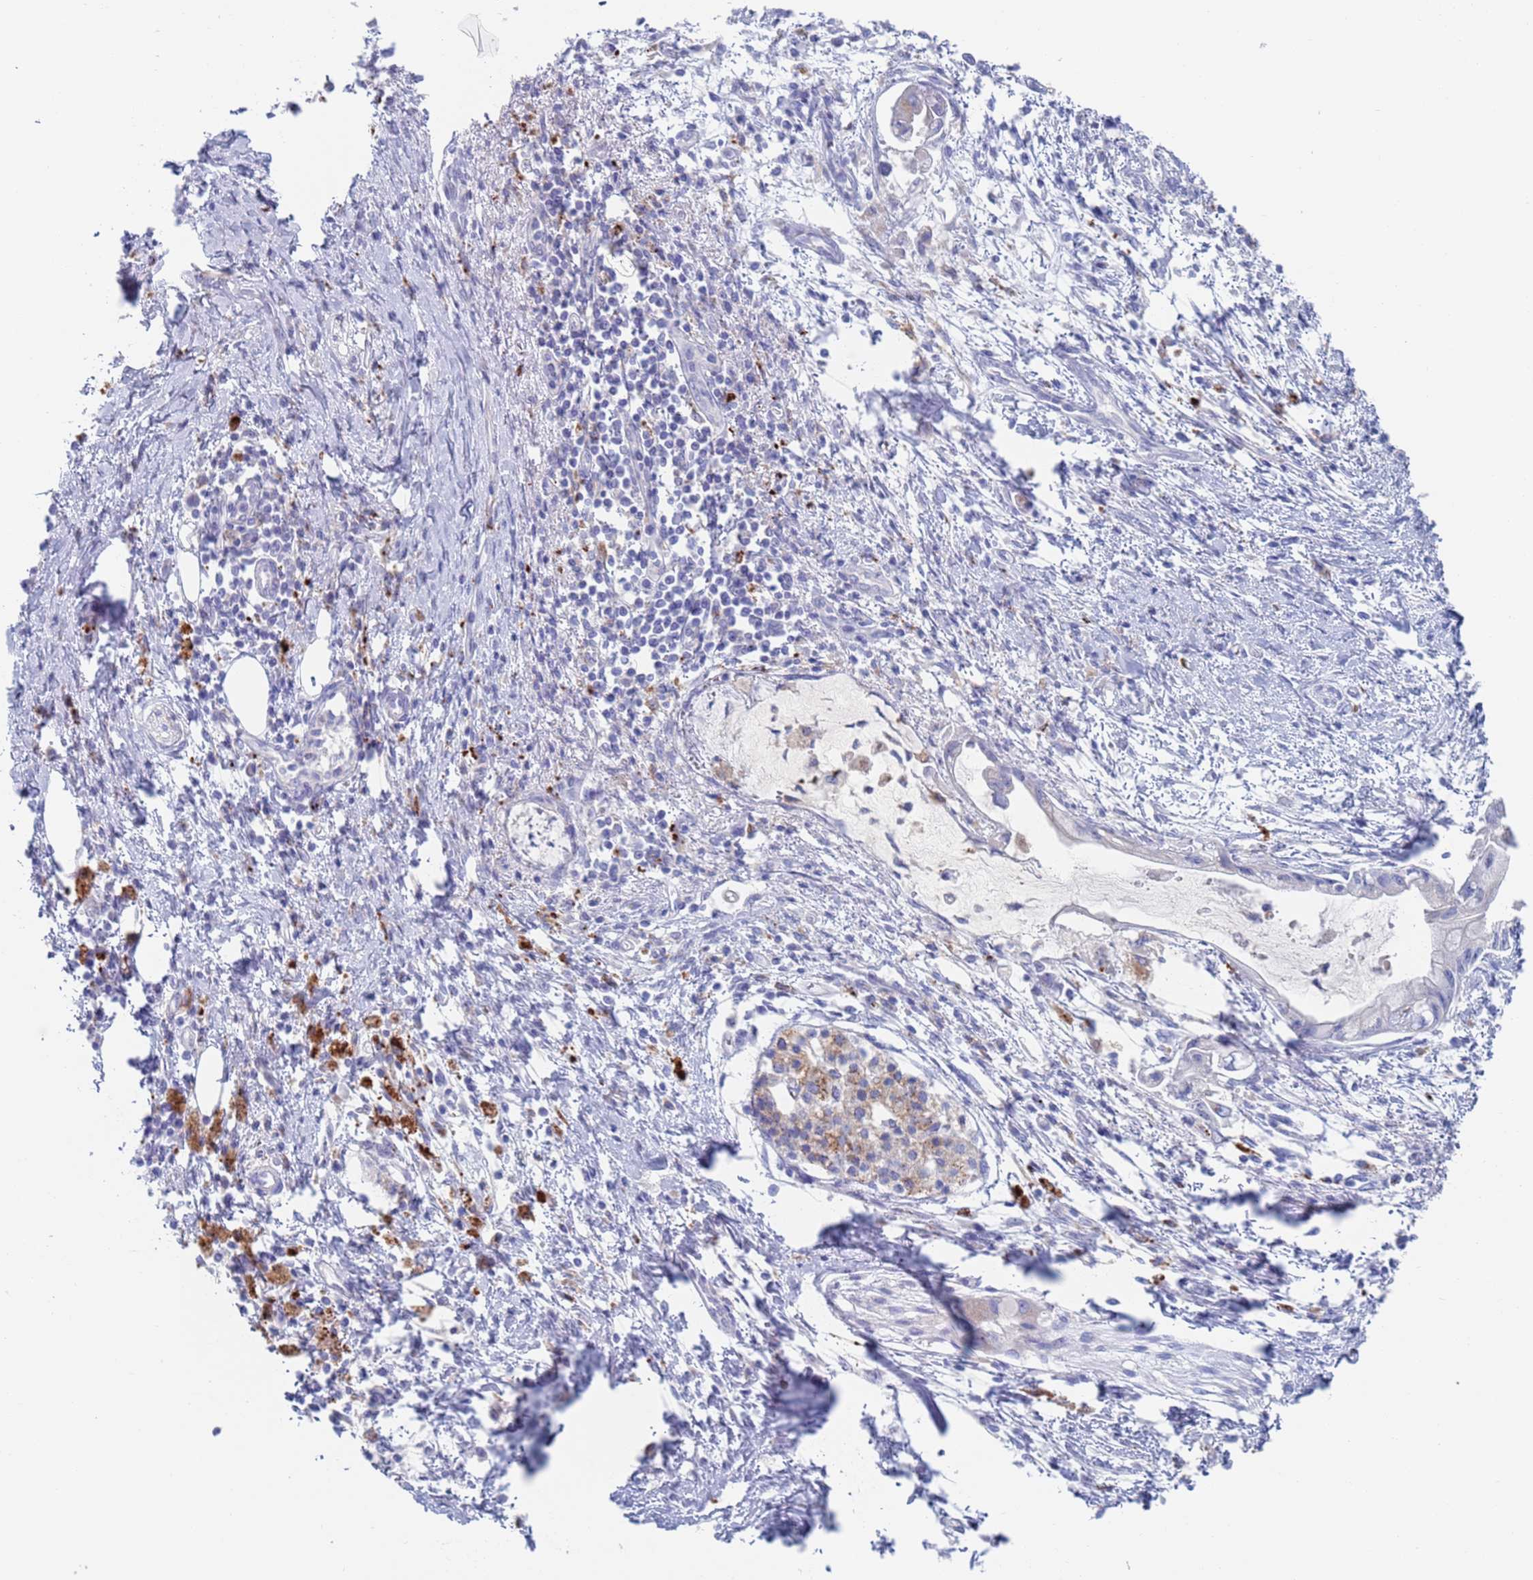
{"staining": {"intensity": "negative", "quantity": "none", "location": "none"}, "tissue": "pancreatic cancer", "cell_type": "Tumor cells", "image_type": "cancer", "snomed": [{"axis": "morphology", "description": "Adenocarcinoma, NOS"}, {"axis": "topography", "description": "Pancreas"}], "caption": "This is an immunohistochemistry (IHC) histopathology image of human adenocarcinoma (pancreatic). There is no expression in tumor cells.", "gene": "FUCA1", "patient": {"sex": "male", "age": 48}}